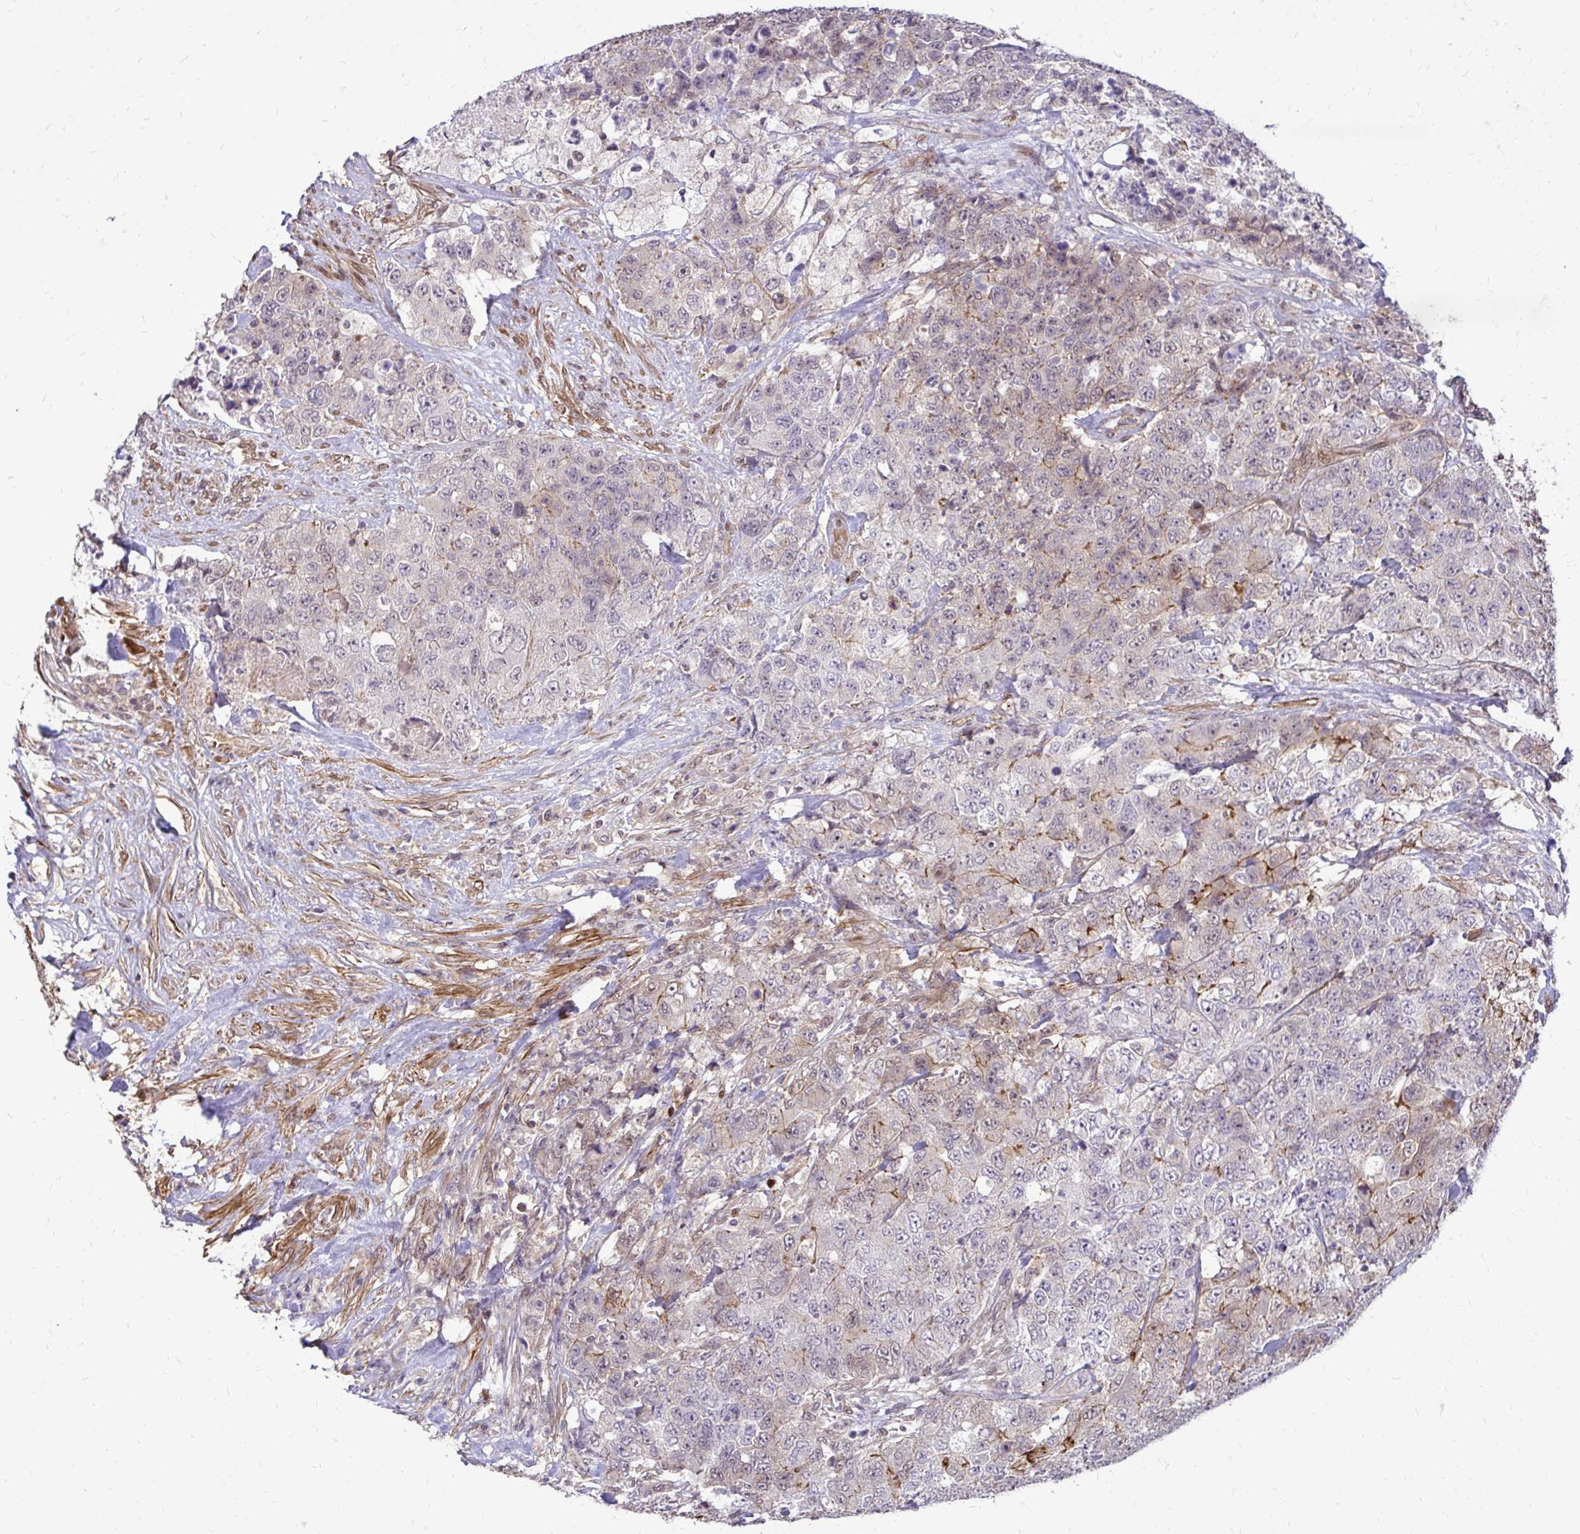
{"staining": {"intensity": "negative", "quantity": "none", "location": "none"}, "tissue": "urothelial cancer", "cell_type": "Tumor cells", "image_type": "cancer", "snomed": [{"axis": "morphology", "description": "Urothelial carcinoma, High grade"}, {"axis": "topography", "description": "Urinary bladder"}], "caption": "Immunohistochemistry micrograph of urothelial carcinoma (high-grade) stained for a protein (brown), which reveals no positivity in tumor cells.", "gene": "TRIP6", "patient": {"sex": "female", "age": 78}}